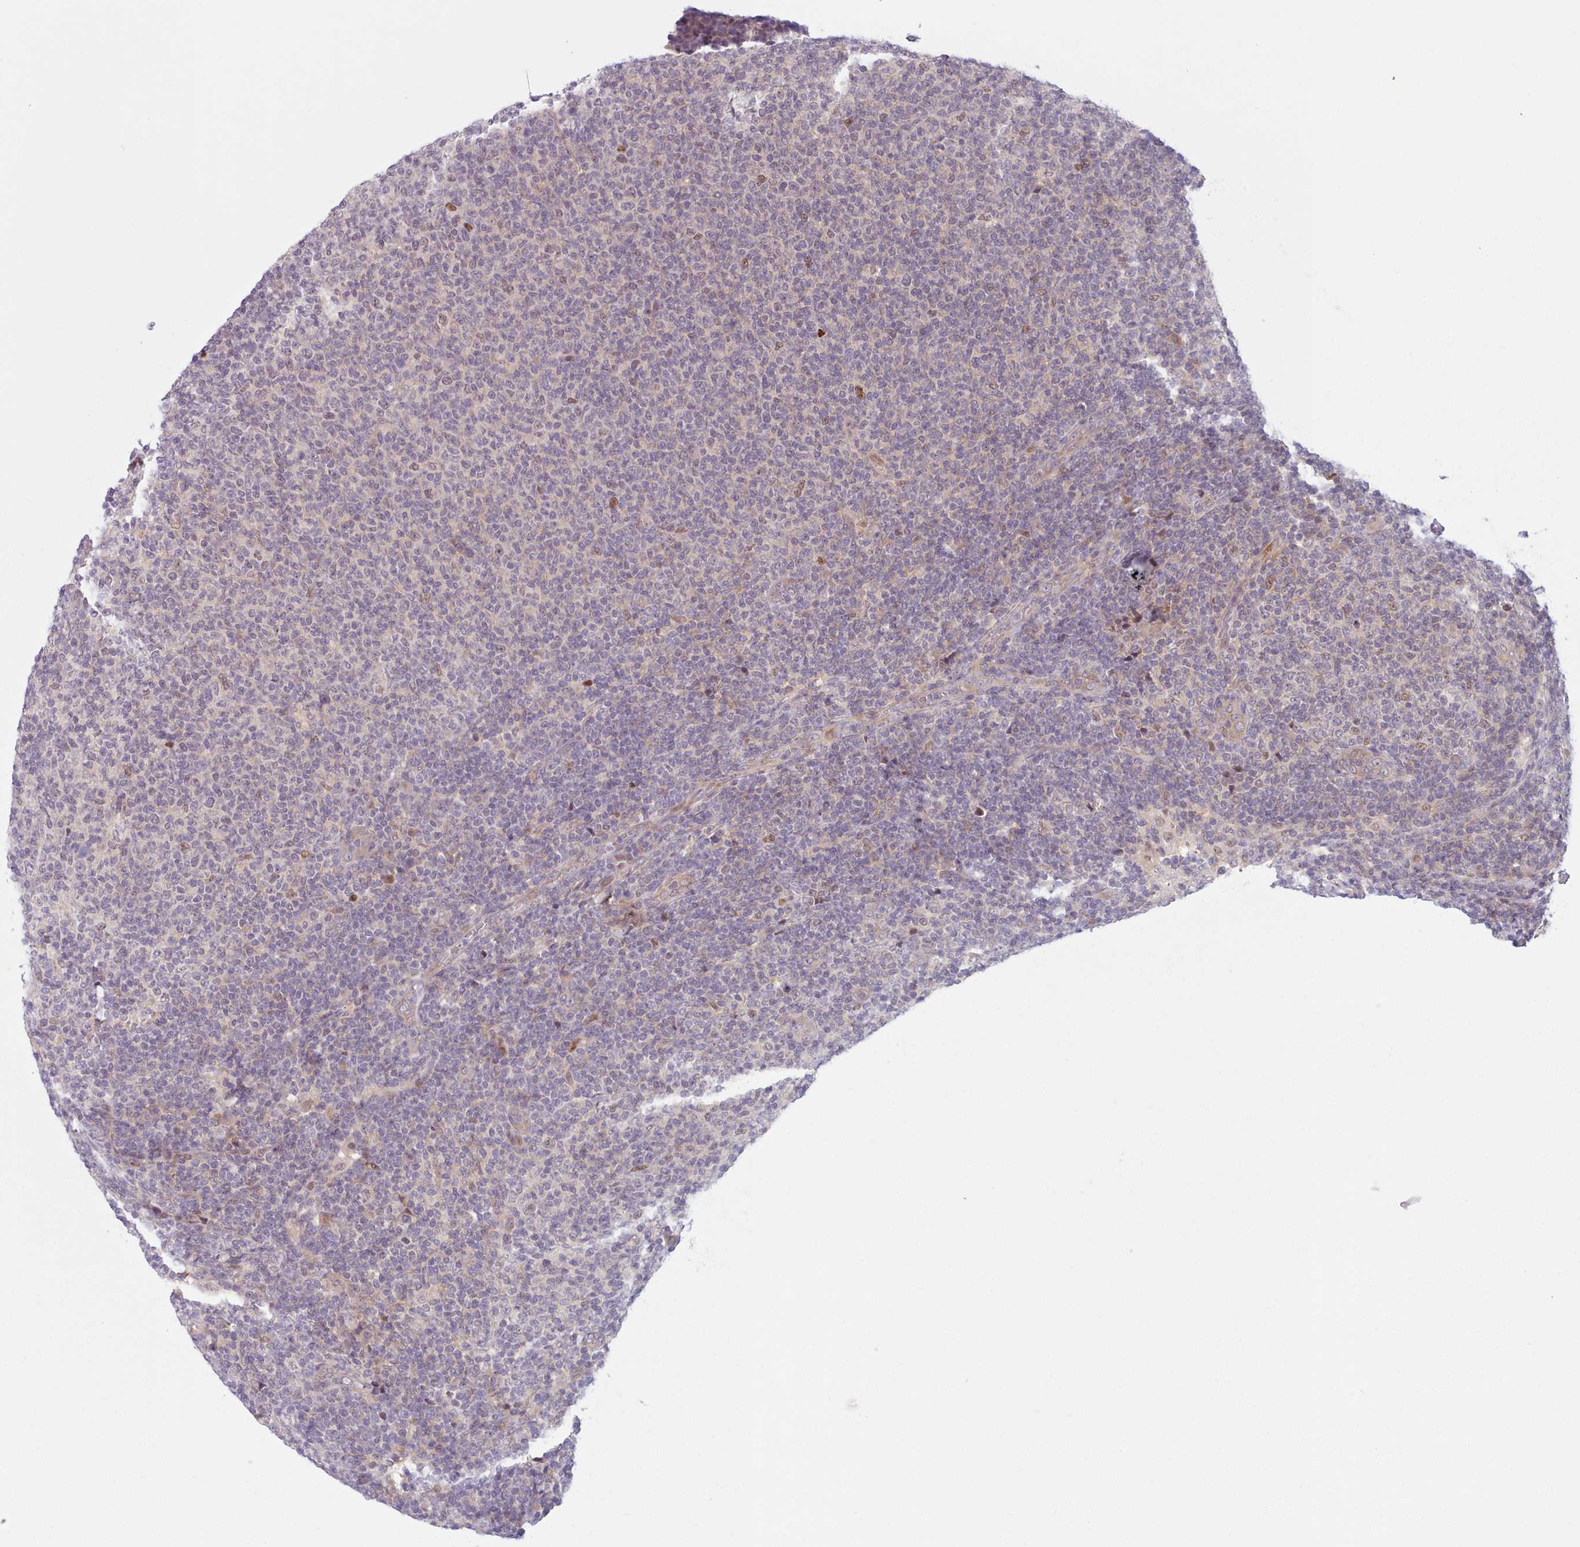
{"staining": {"intensity": "negative", "quantity": "none", "location": "none"}, "tissue": "lymphoma", "cell_type": "Tumor cells", "image_type": "cancer", "snomed": [{"axis": "morphology", "description": "Malignant lymphoma, non-Hodgkin's type, Low grade"}, {"axis": "topography", "description": "Lymph node"}], "caption": "Immunohistochemistry histopathology image of lymphoma stained for a protein (brown), which displays no positivity in tumor cells.", "gene": "KBTBD7", "patient": {"sex": "male", "age": 66}}